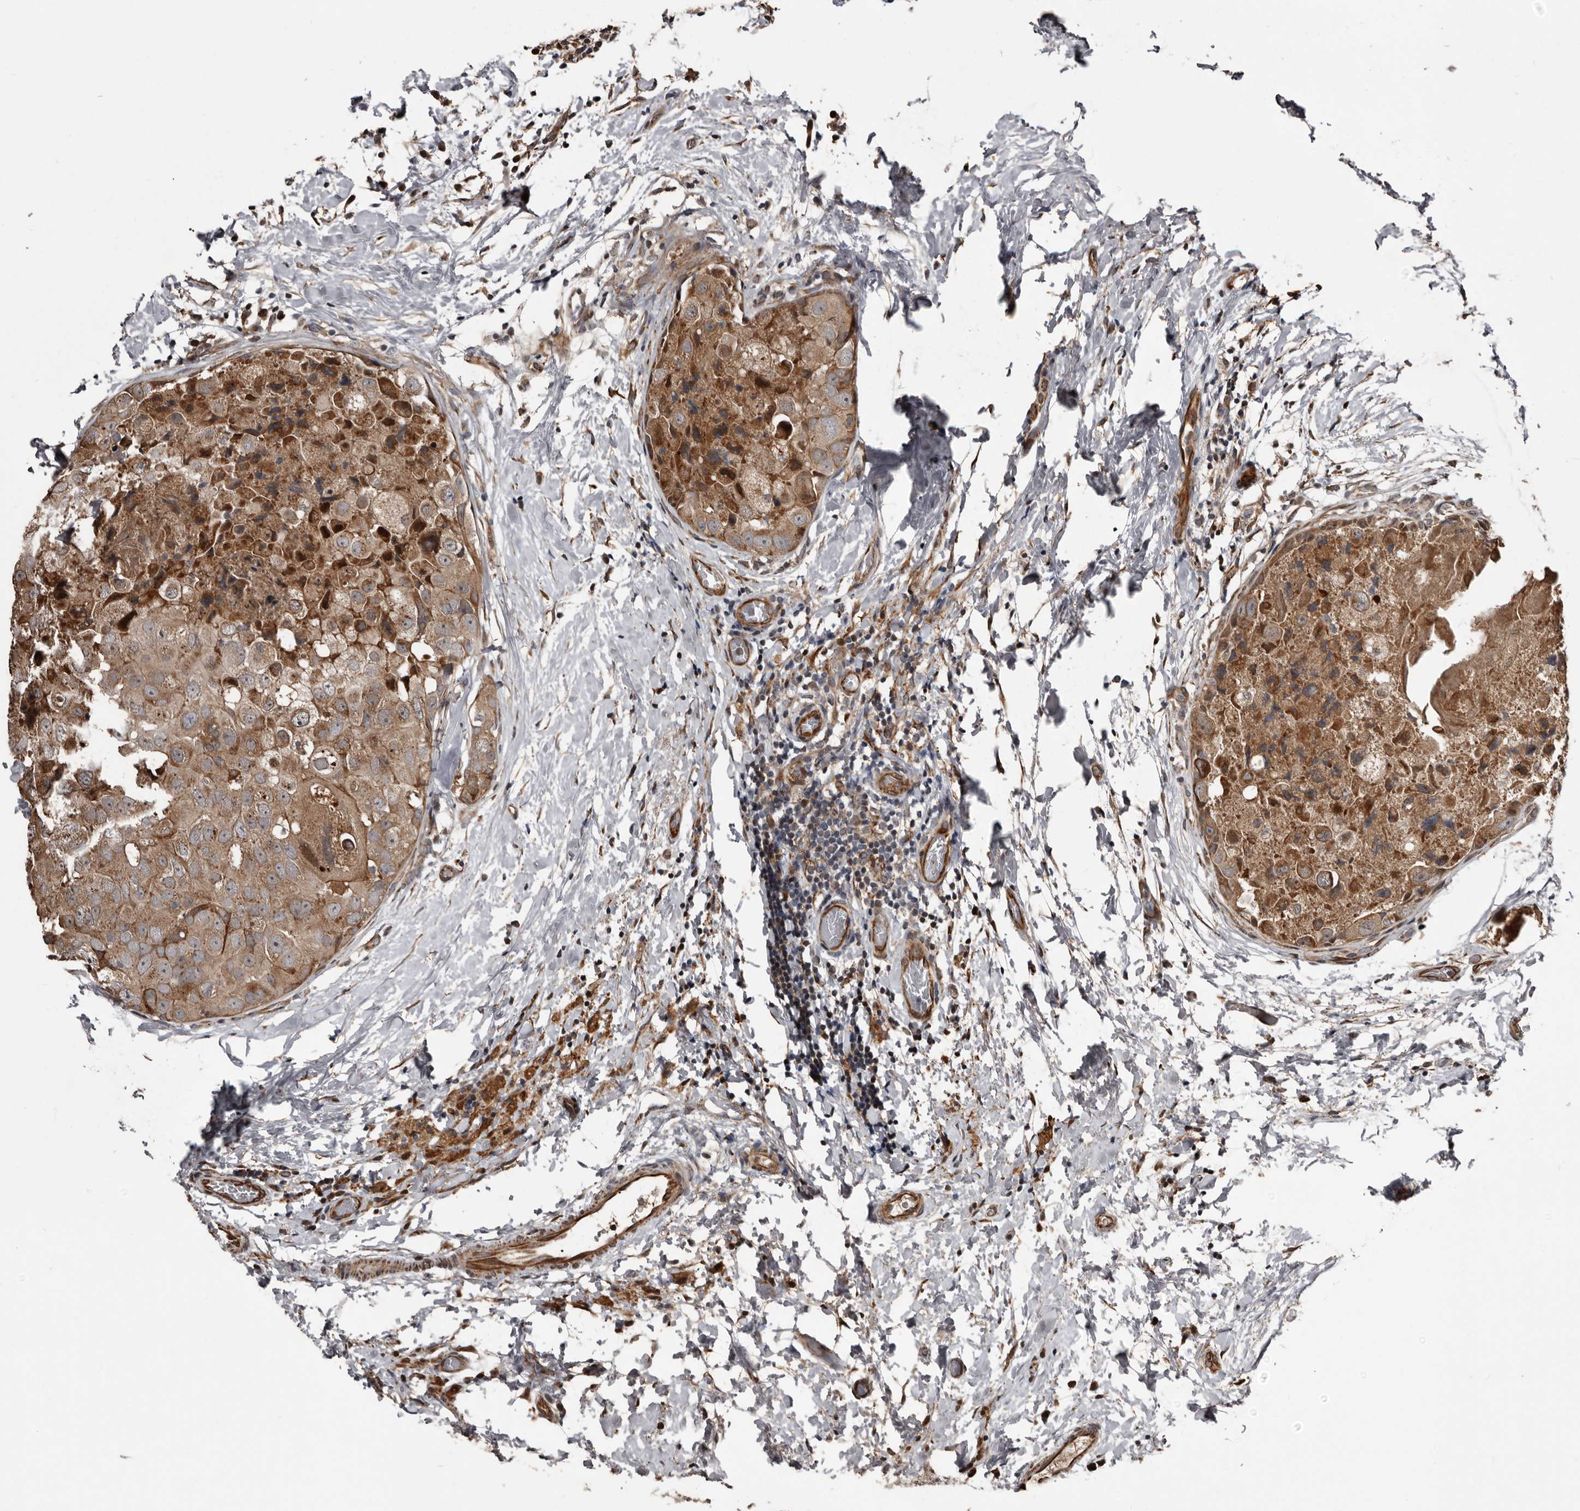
{"staining": {"intensity": "moderate", "quantity": ">75%", "location": "cytoplasmic/membranous"}, "tissue": "breast cancer", "cell_type": "Tumor cells", "image_type": "cancer", "snomed": [{"axis": "morphology", "description": "Duct carcinoma"}, {"axis": "topography", "description": "Breast"}], "caption": "Protein analysis of breast cancer tissue reveals moderate cytoplasmic/membranous staining in about >75% of tumor cells.", "gene": "SERTAD4", "patient": {"sex": "female", "age": 62}}